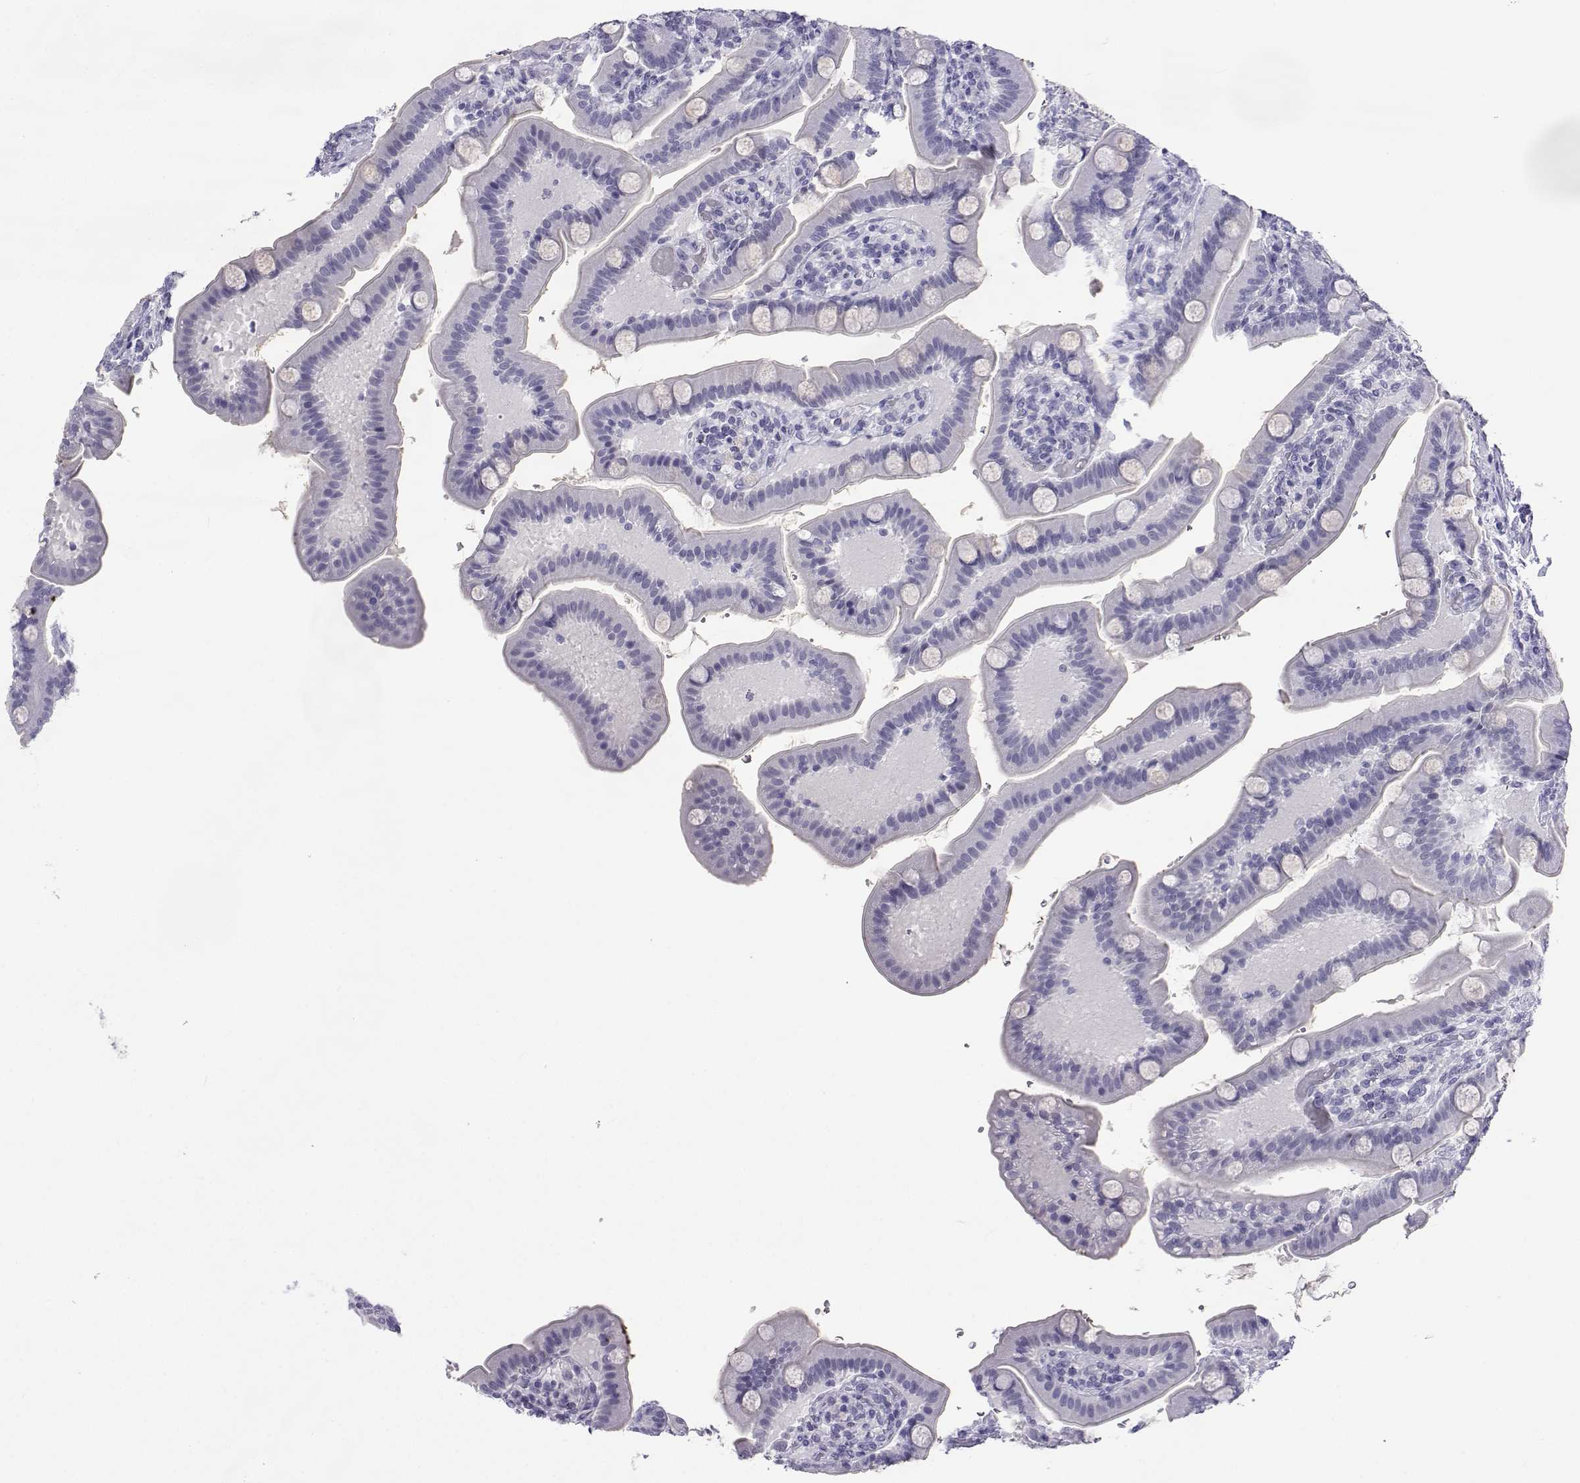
{"staining": {"intensity": "negative", "quantity": "none", "location": "none"}, "tissue": "small intestine", "cell_type": "Glandular cells", "image_type": "normal", "snomed": [{"axis": "morphology", "description": "Normal tissue, NOS"}, {"axis": "topography", "description": "Small intestine"}], "caption": "A high-resolution micrograph shows immunohistochemistry (IHC) staining of unremarkable small intestine, which exhibits no significant staining in glandular cells. Nuclei are stained in blue.", "gene": "ACTL7A", "patient": {"sex": "male", "age": 66}}